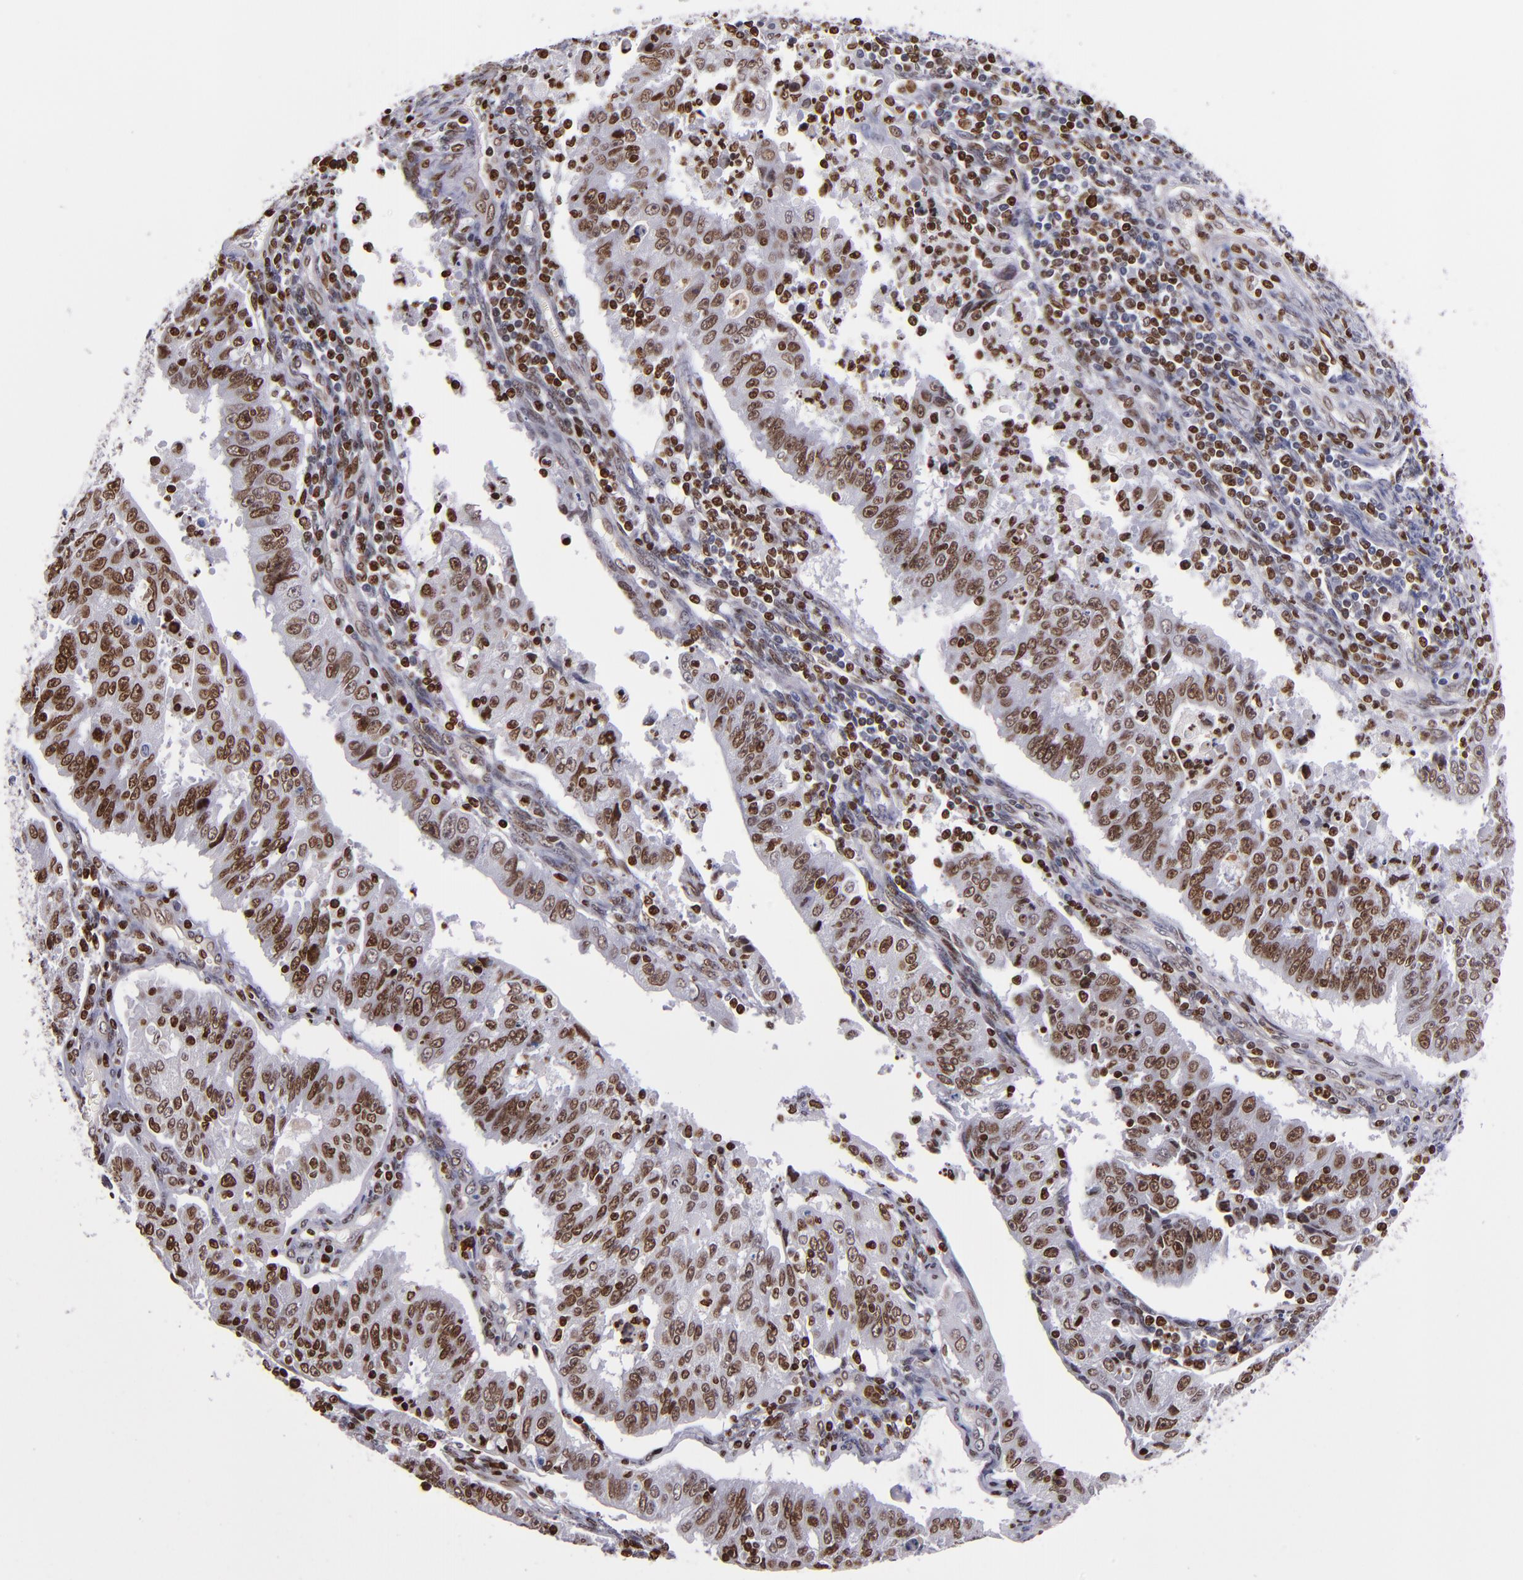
{"staining": {"intensity": "strong", "quantity": ">75%", "location": "nuclear"}, "tissue": "endometrial cancer", "cell_type": "Tumor cells", "image_type": "cancer", "snomed": [{"axis": "morphology", "description": "Adenocarcinoma, NOS"}, {"axis": "topography", "description": "Endometrium"}], "caption": "A high-resolution histopathology image shows immunohistochemistry staining of endometrial adenocarcinoma, which demonstrates strong nuclear expression in about >75% of tumor cells. (DAB (3,3'-diaminobenzidine) IHC, brown staining for protein, blue staining for nuclei).", "gene": "CDKL5", "patient": {"sex": "female", "age": 42}}